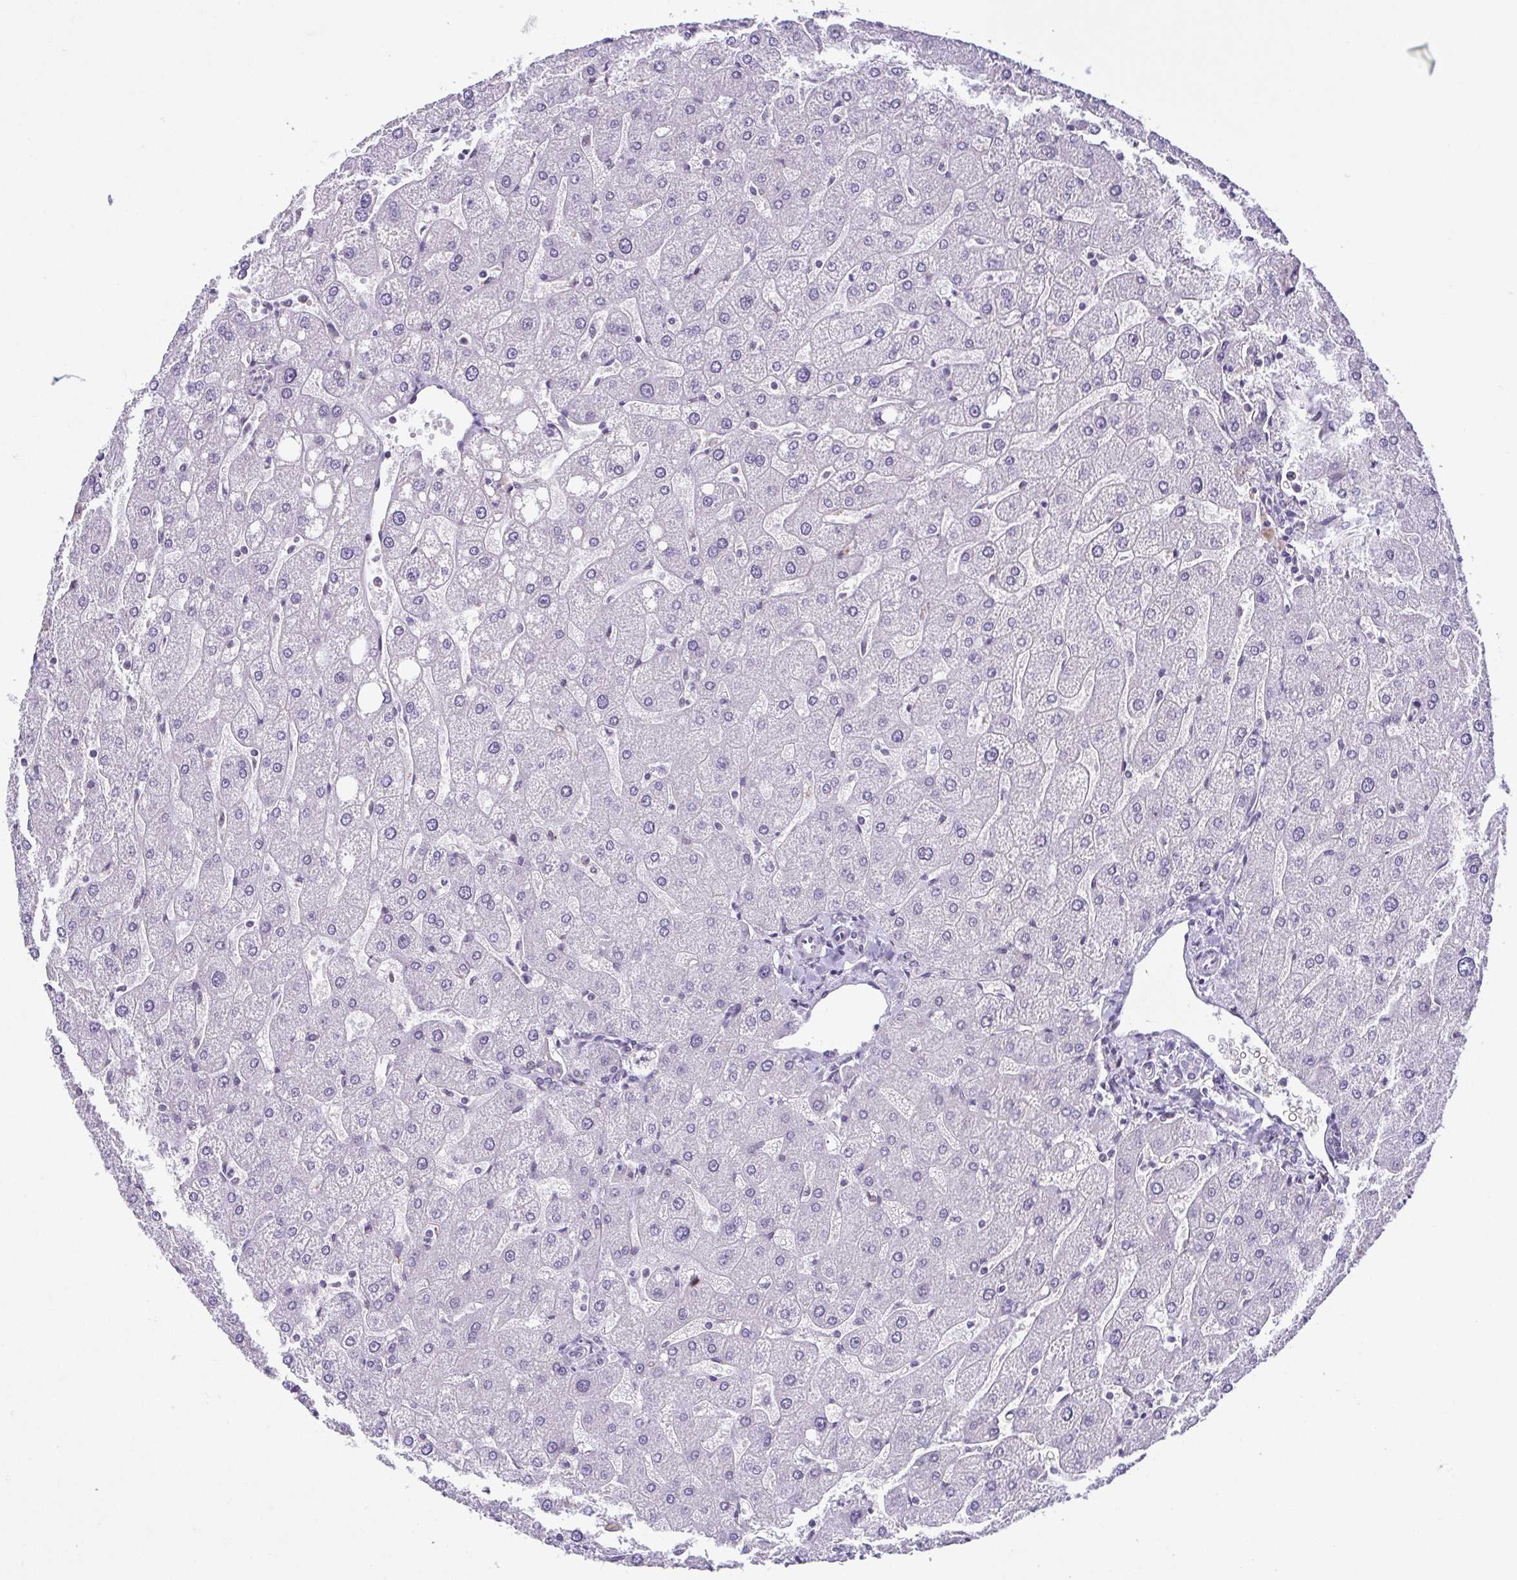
{"staining": {"intensity": "negative", "quantity": "none", "location": "none"}, "tissue": "liver", "cell_type": "Cholangiocytes", "image_type": "normal", "snomed": [{"axis": "morphology", "description": "Normal tissue, NOS"}, {"axis": "topography", "description": "Liver"}], "caption": "High magnification brightfield microscopy of benign liver stained with DAB (3,3'-diaminobenzidine) (brown) and counterstained with hematoxylin (blue): cholangiocytes show no significant staining.", "gene": "RBM3", "patient": {"sex": "male", "age": 67}}